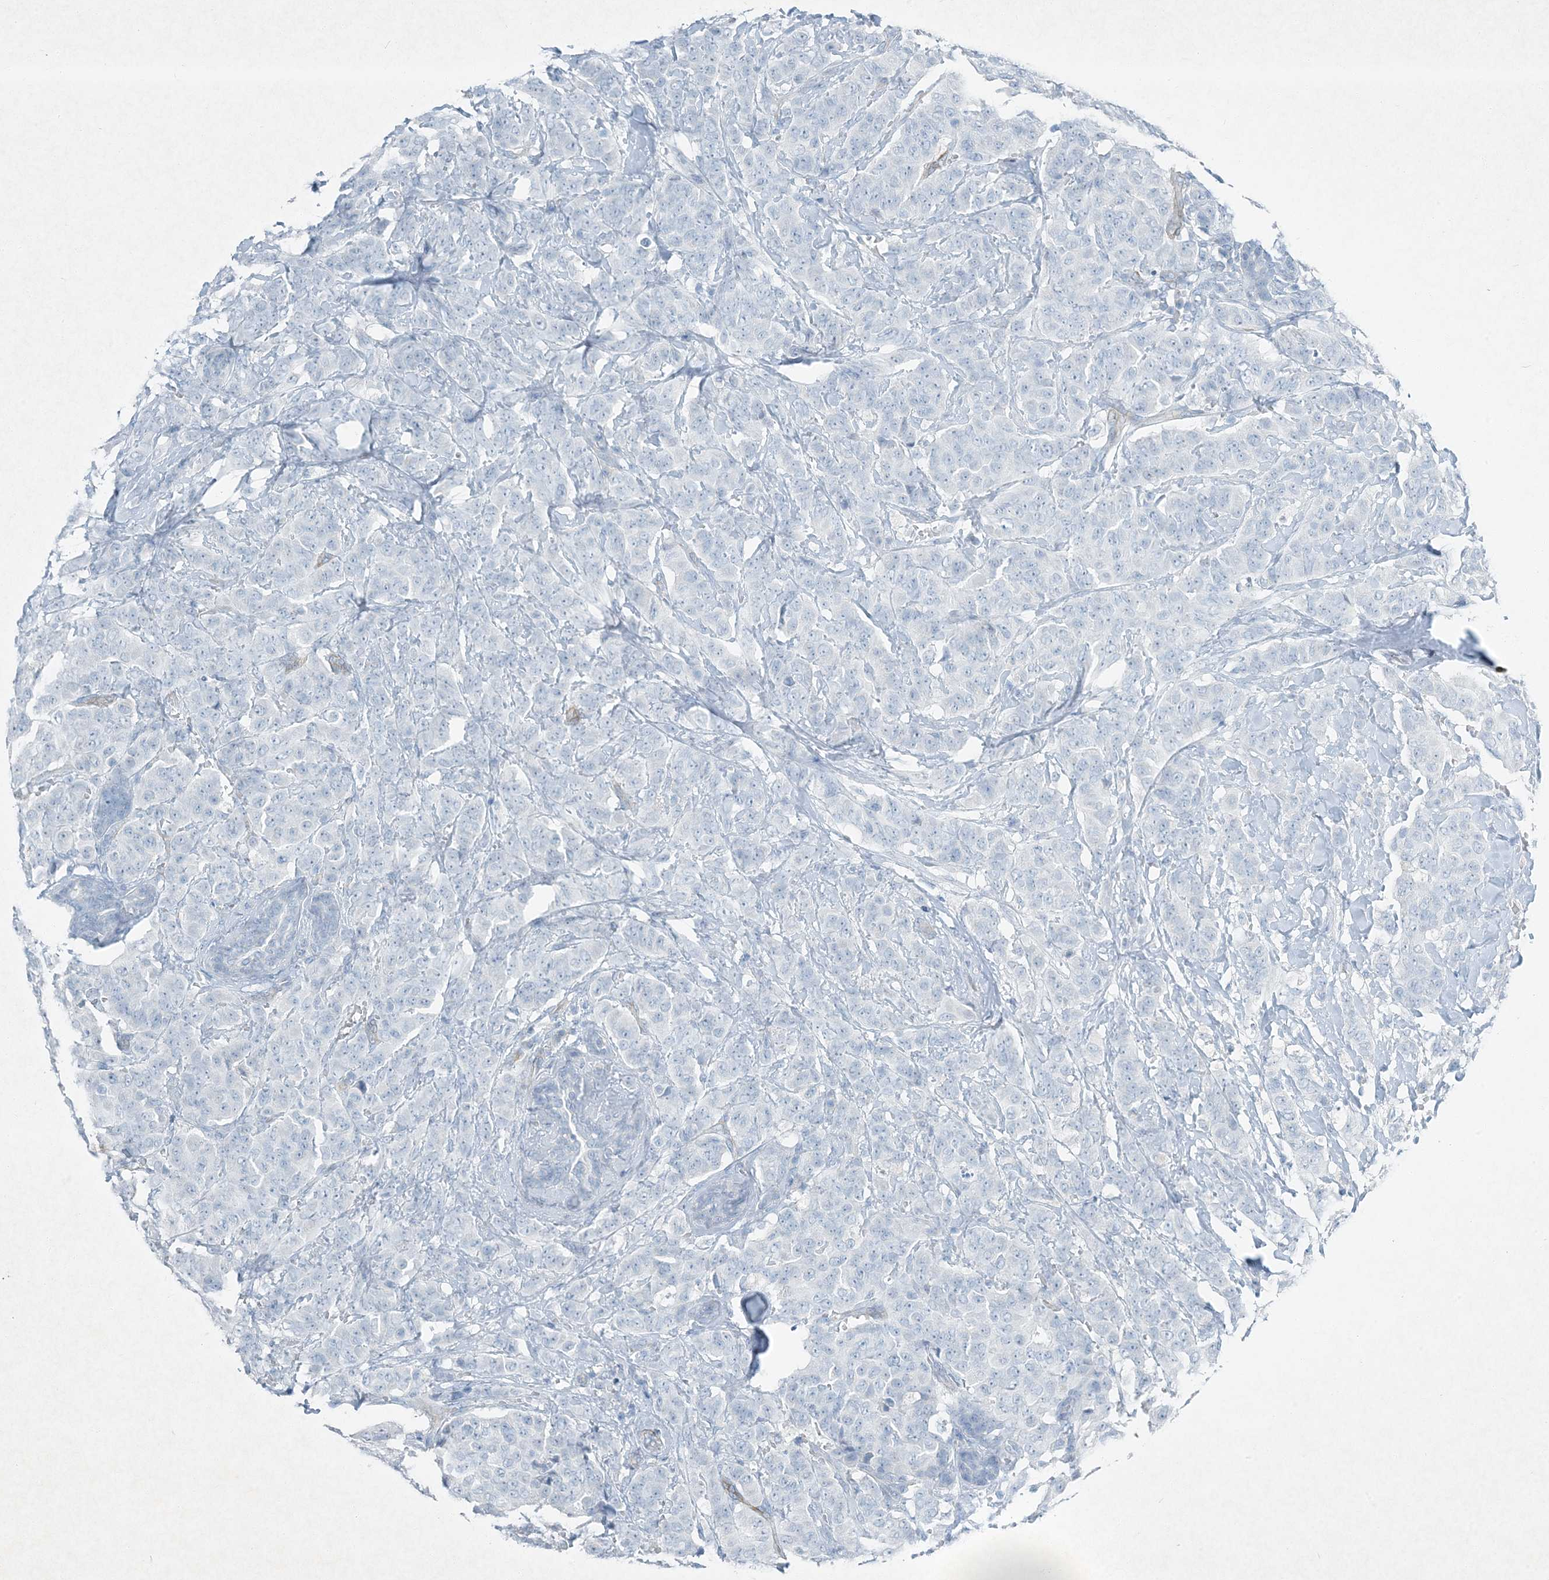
{"staining": {"intensity": "negative", "quantity": "none", "location": "none"}, "tissue": "breast cancer", "cell_type": "Tumor cells", "image_type": "cancer", "snomed": [{"axis": "morphology", "description": "Normal tissue, NOS"}, {"axis": "morphology", "description": "Duct carcinoma"}, {"axis": "topography", "description": "Breast"}], "caption": "A high-resolution micrograph shows immunohistochemistry staining of breast cancer (invasive ductal carcinoma), which reveals no significant positivity in tumor cells.", "gene": "PGM5", "patient": {"sex": "female", "age": 40}}